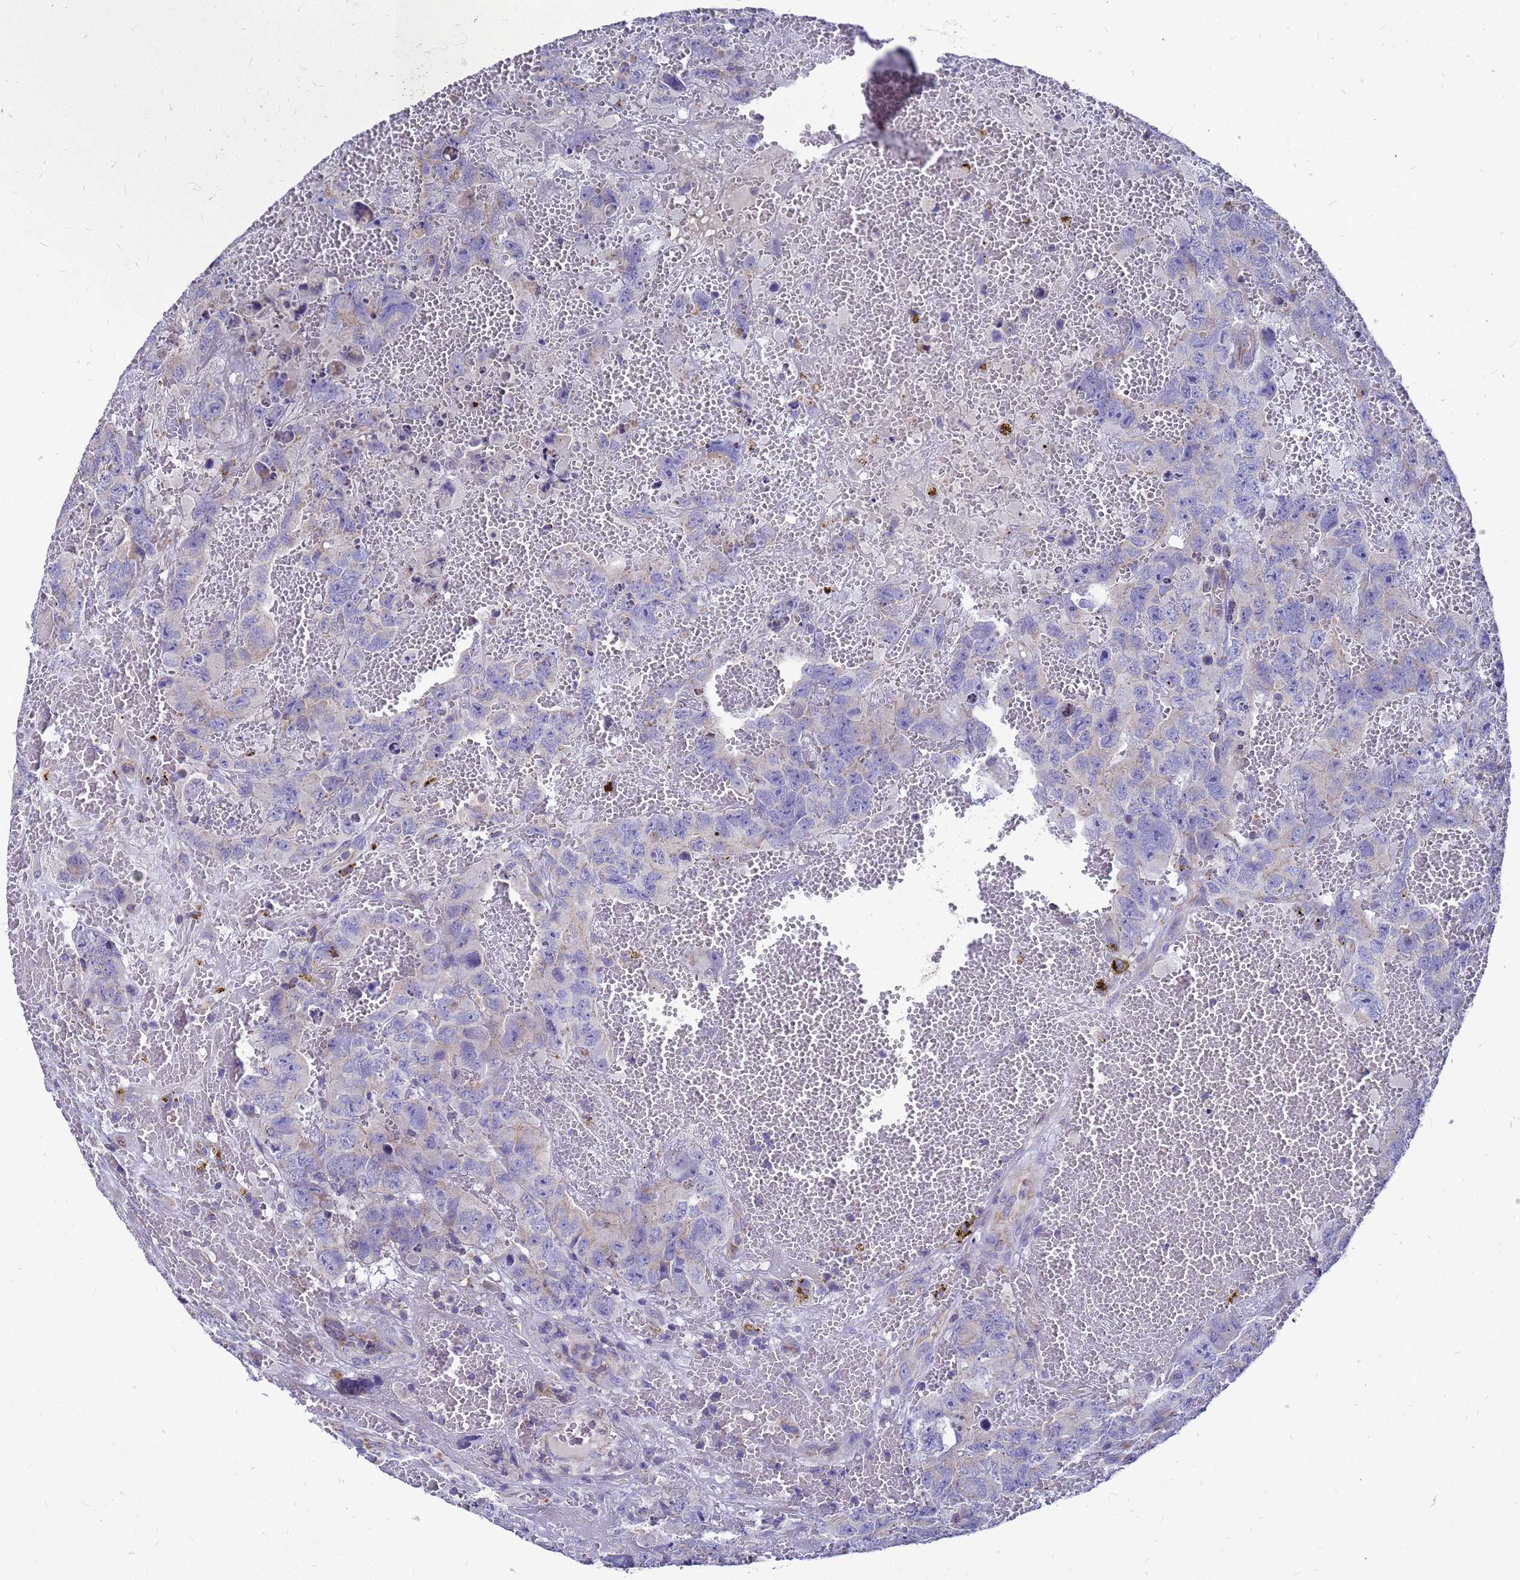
{"staining": {"intensity": "negative", "quantity": "none", "location": "none"}, "tissue": "testis cancer", "cell_type": "Tumor cells", "image_type": "cancer", "snomed": [{"axis": "morphology", "description": "Carcinoma, Embryonal, NOS"}, {"axis": "topography", "description": "Testis"}], "caption": "Protein analysis of testis cancer exhibits no significant expression in tumor cells.", "gene": "CMC4", "patient": {"sex": "male", "age": 45}}